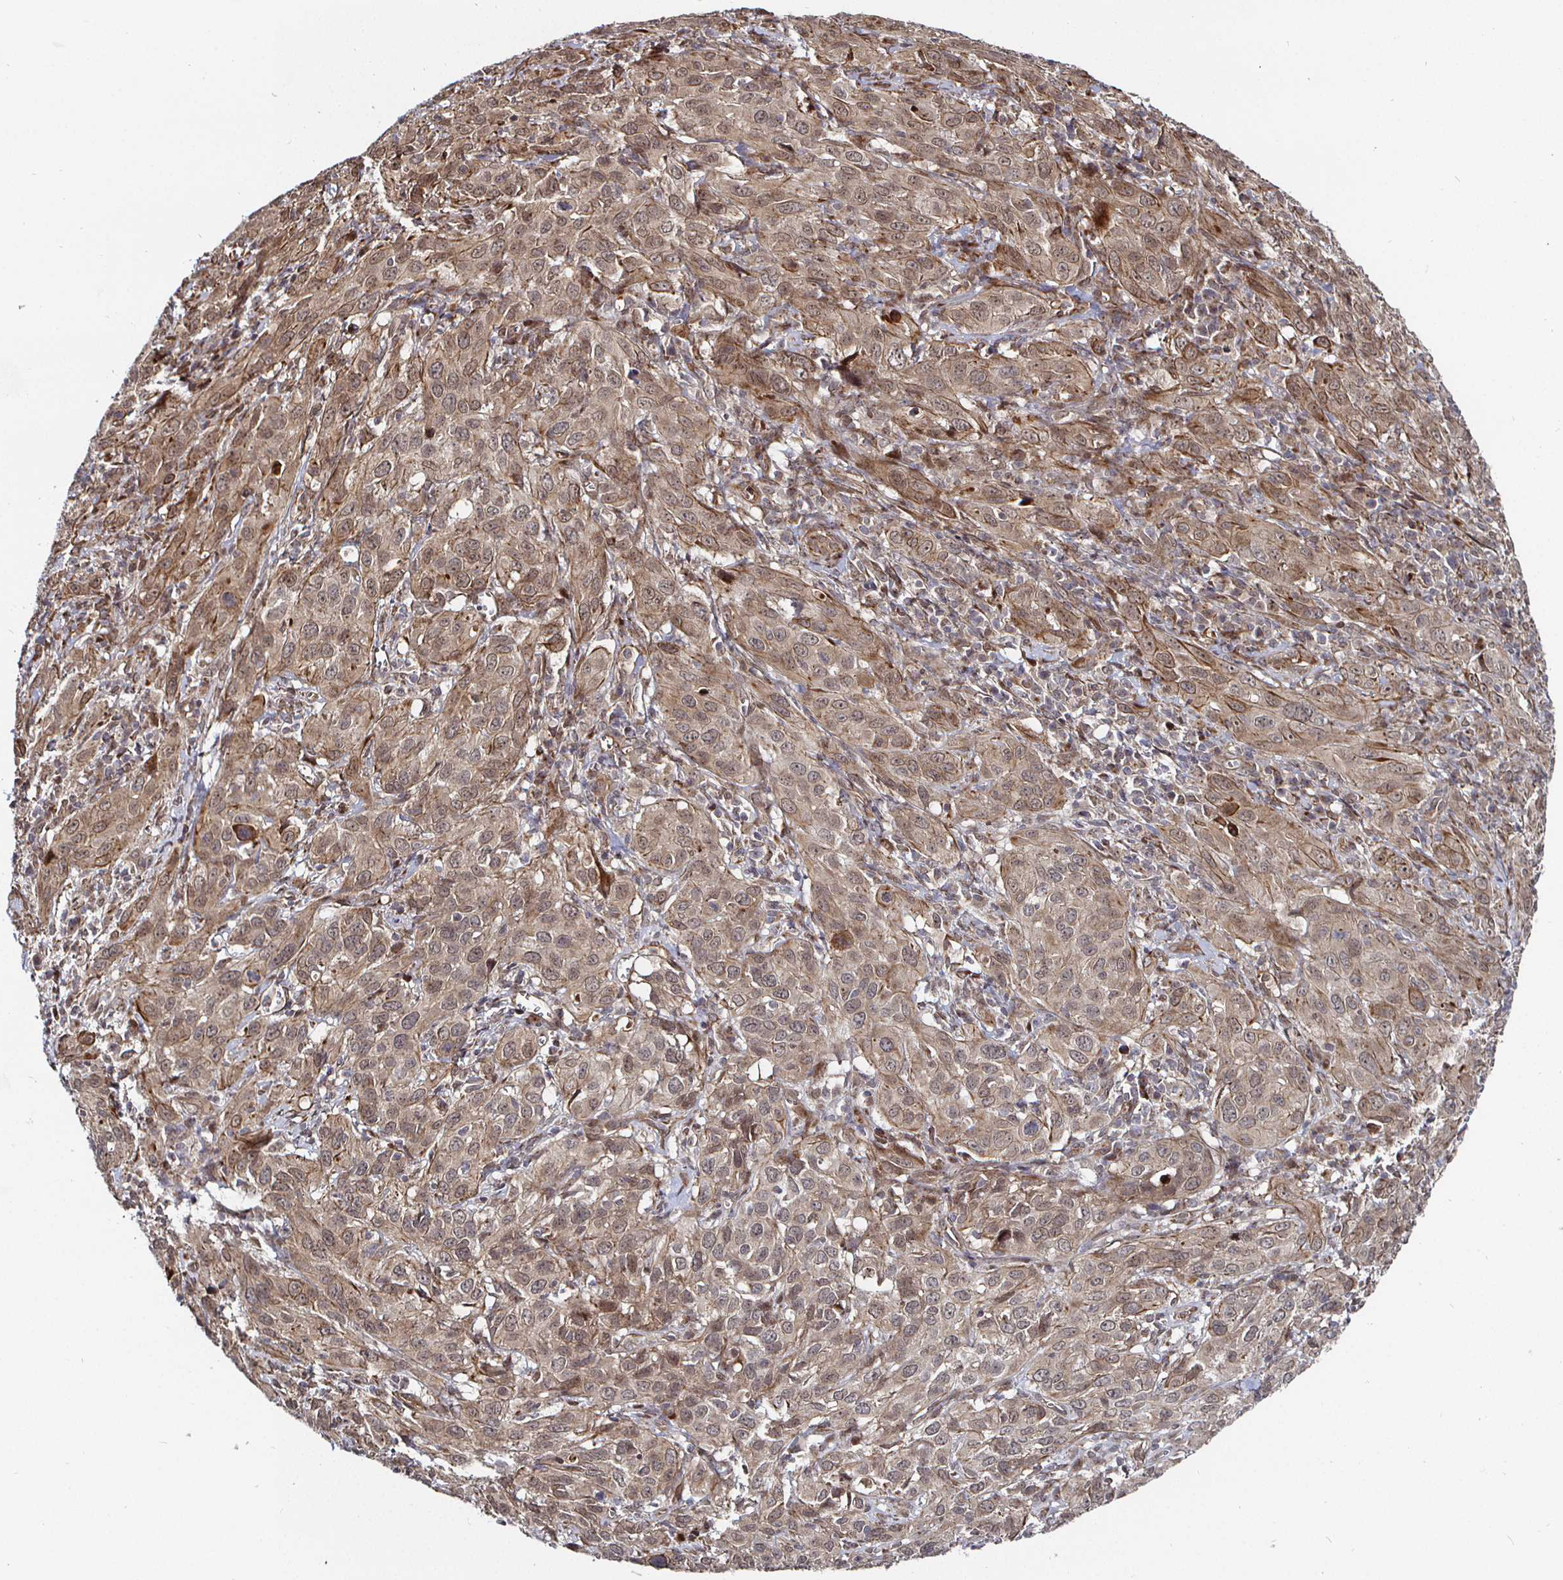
{"staining": {"intensity": "moderate", "quantity": ">75%", "location": "cytoplasmic/membranous"}, "tissue": "cervical cancer", "cell_type": "Tumor cells", "image_type": "cancer", "snomed": [{"axis": "morphology", "description": "Normal tissue, NOS"}, {"axis": "morphology", "description": "Squamous cell carcinoma, NOS"}, {"axis": "topography", "description": "Cervix"}], "caption": "Immunohistochemical staining of squamous cell carcinoma (cervical) demonstrates medium levels of moderate cytoplasmic/membranous expression in about >75% of tumor cells. The protein is stained brown, and the nuclei are stained in blue (DAB IHC with brightfield microscopy, high magnification).", "gene": "TBKBP1", "patient": {"sex": "female", "age": 51}}